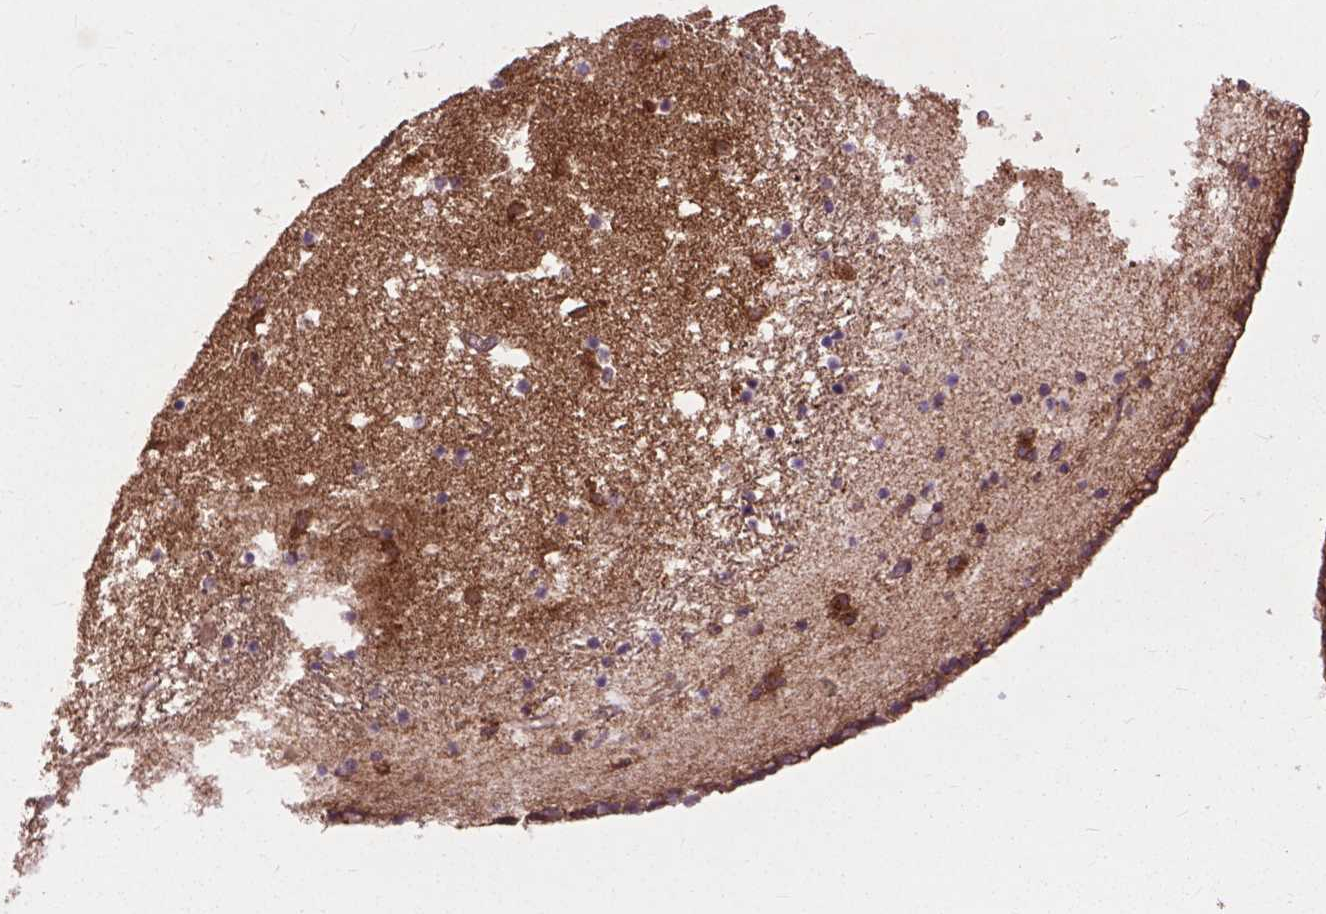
{"staining": {"intensity": "moderate", "quantity": ">75%", "location": "cytoplasmic/membranous"}, "tissue": "caudate", "cell_type": "Glial cells", "image_type": "normal", "snomed": [{"axis": "morphology", "description": "Normal tissue, NOS"}, {"axis": "topography", "description": "Lateral ventricle wall"}], "caption": "Human caudate stained for a protein (brown) exhibits moderate cytoplasmic/membranous positive positivity in about >75% of glial cells.", "gene": "ZNF616", "patient": {"sex": "female", "age": 42}}